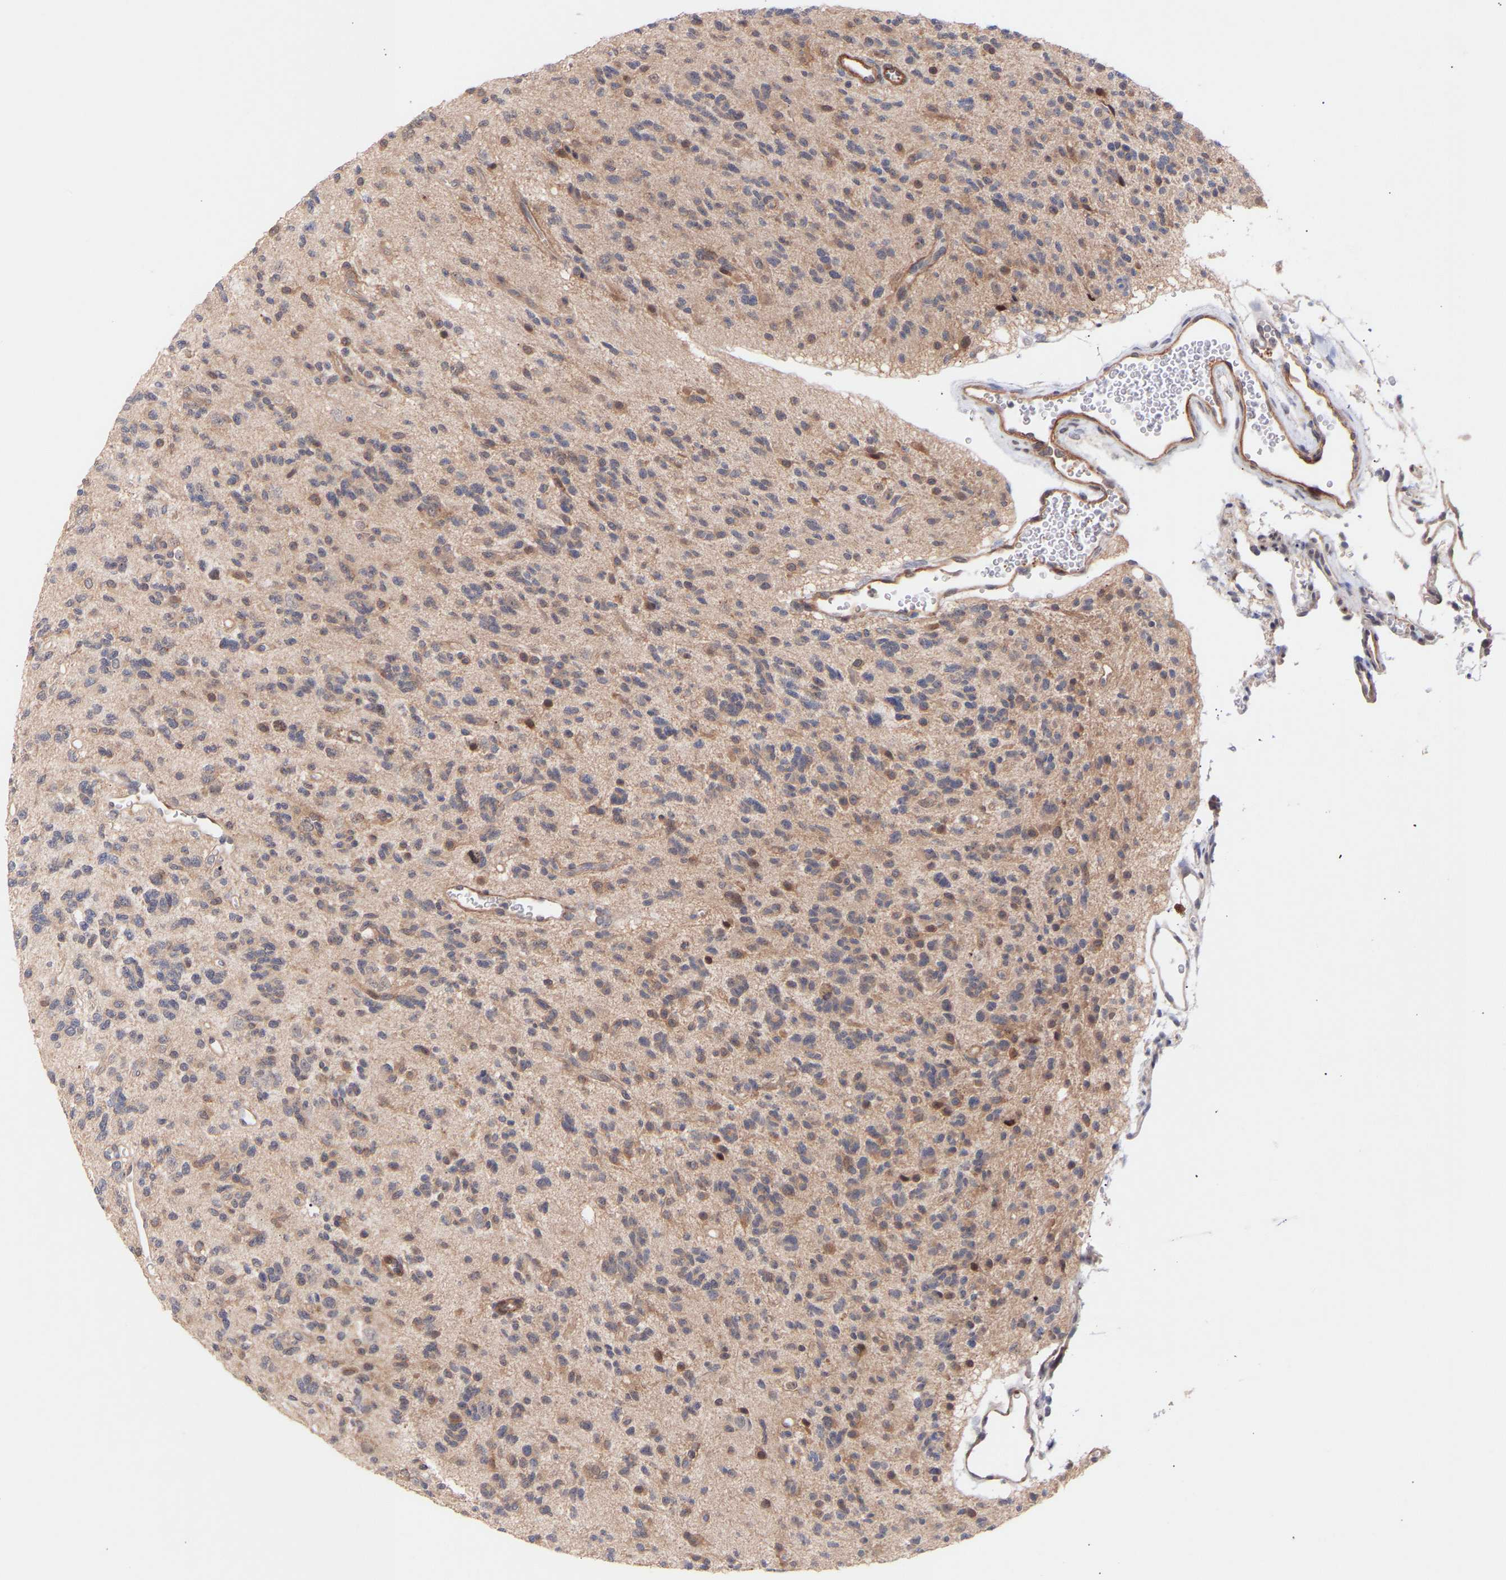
{"staining": {"intensity": "weak", "quantity": "25%-75%", "location": "cytoplasmic/membranous"}, "tissue": "glioma", "cell_type": "Tumor cells", "image_type": "cancer", "snomed": [{"axis": "morphology", "description": "Glioma, malignant, Low grade"}, {"axis": "topography", "description": "Brain"}], "caption": "Brown immunohistochemical staining in human malignant glioma (low-grade) demonstrates weak cytoplasmic/membranous expression in approximately 25%-75% of tumor cells. The staining is performed using DAB brown chromogen to label protein expression. The nuclei are counter-stained blue using hematoxylin.", "gene": "PDLIM5", "patient": {"sex": "male", "age": 38}}